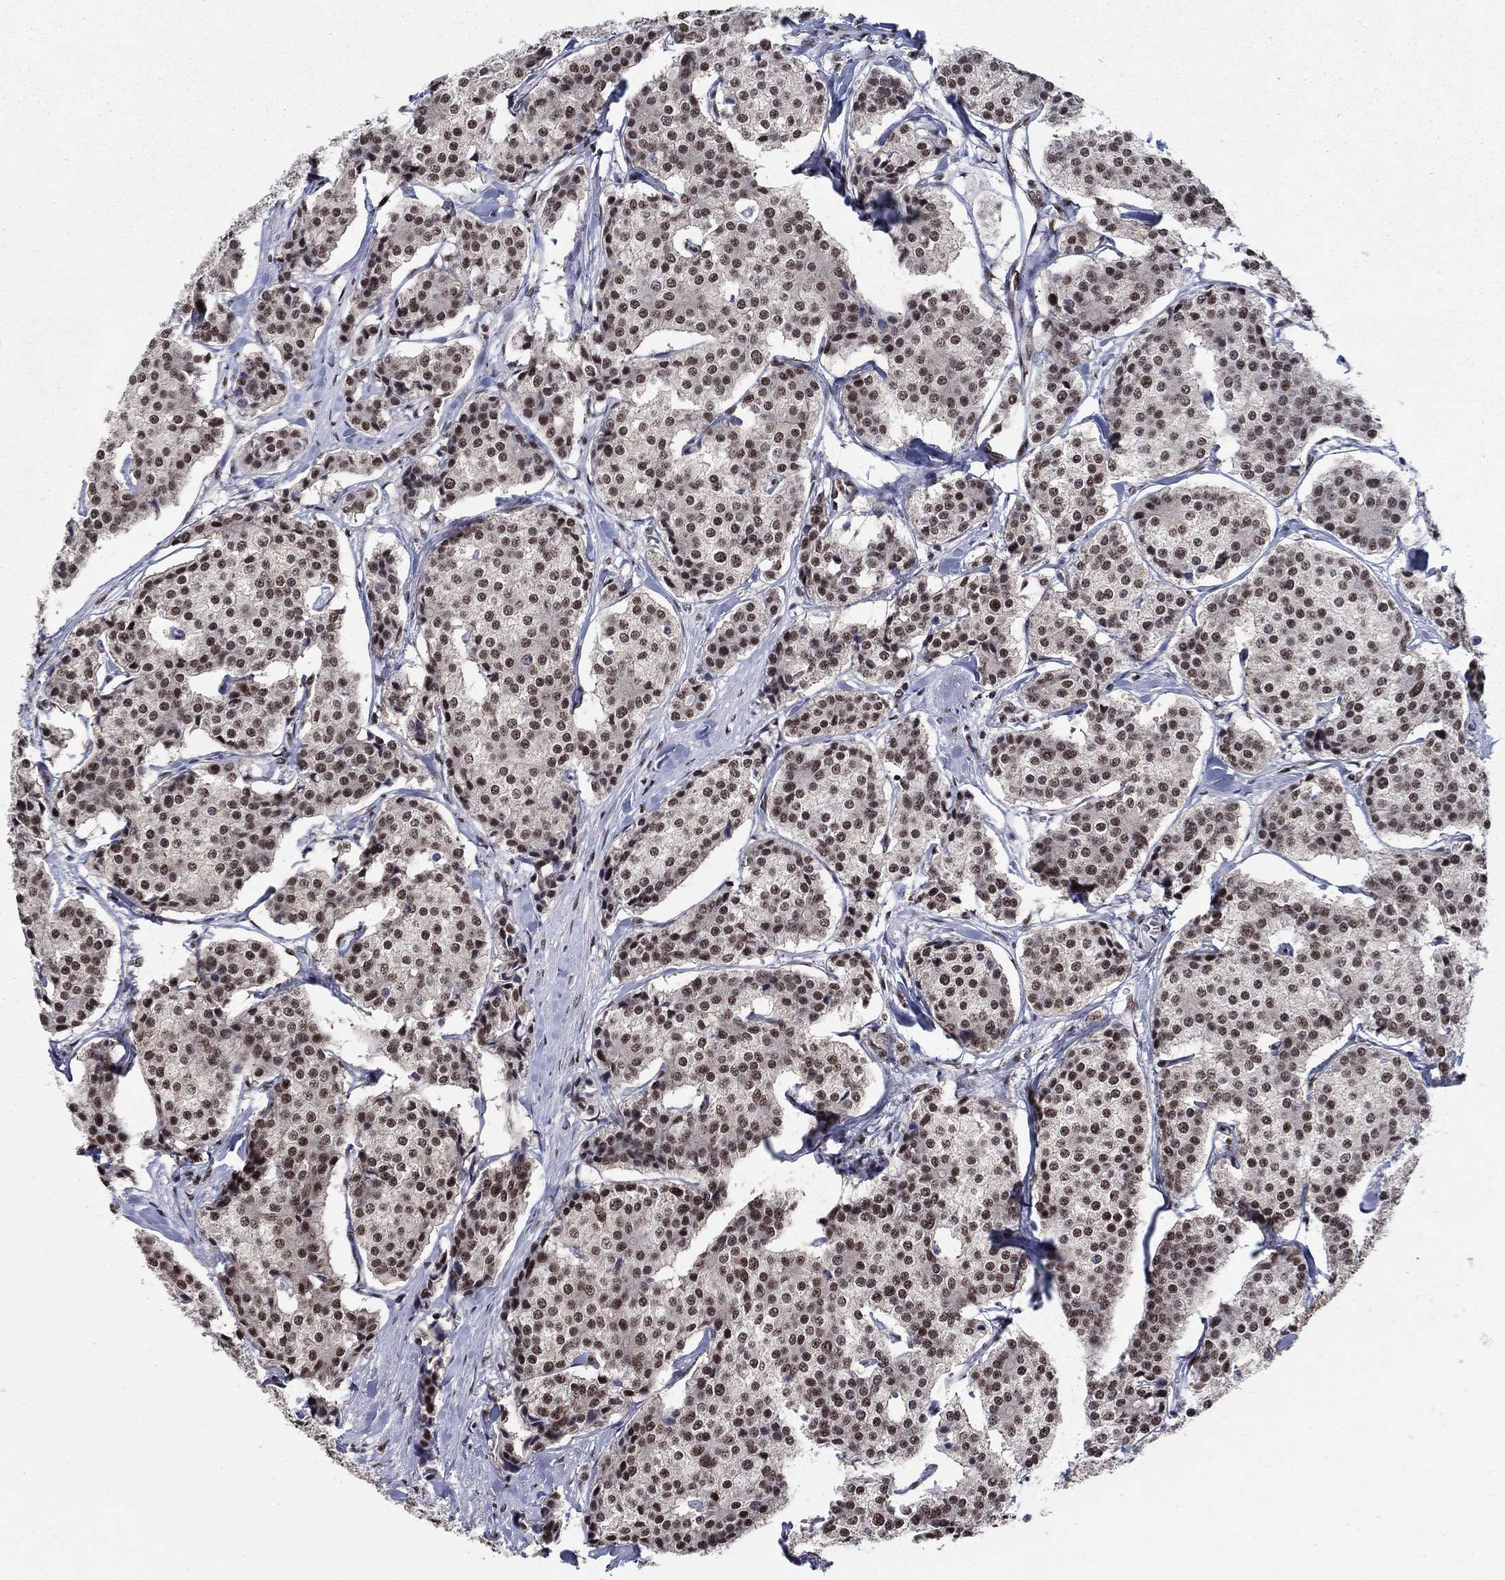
{"staining": {"intensity": "moderate", "quantity": "25%-75%", "location": "nuclear"}, "tissue": "carcinoid", "cell_type": "Tumor cells", "image_type": "cancer", "snomed": [{"axis": "morphology", "description": "Carcinoid, malignant, NOS"}, {"axis": "topography", "description": "Small intestine"}], "caption": "Moderate nuclear staining for a protein is seen in approximately 25%-75% of tumor cells of malignant carcinoid using IHC.", "gene": "FBXO16", "patient": {"sex": "female", "age": 65}}